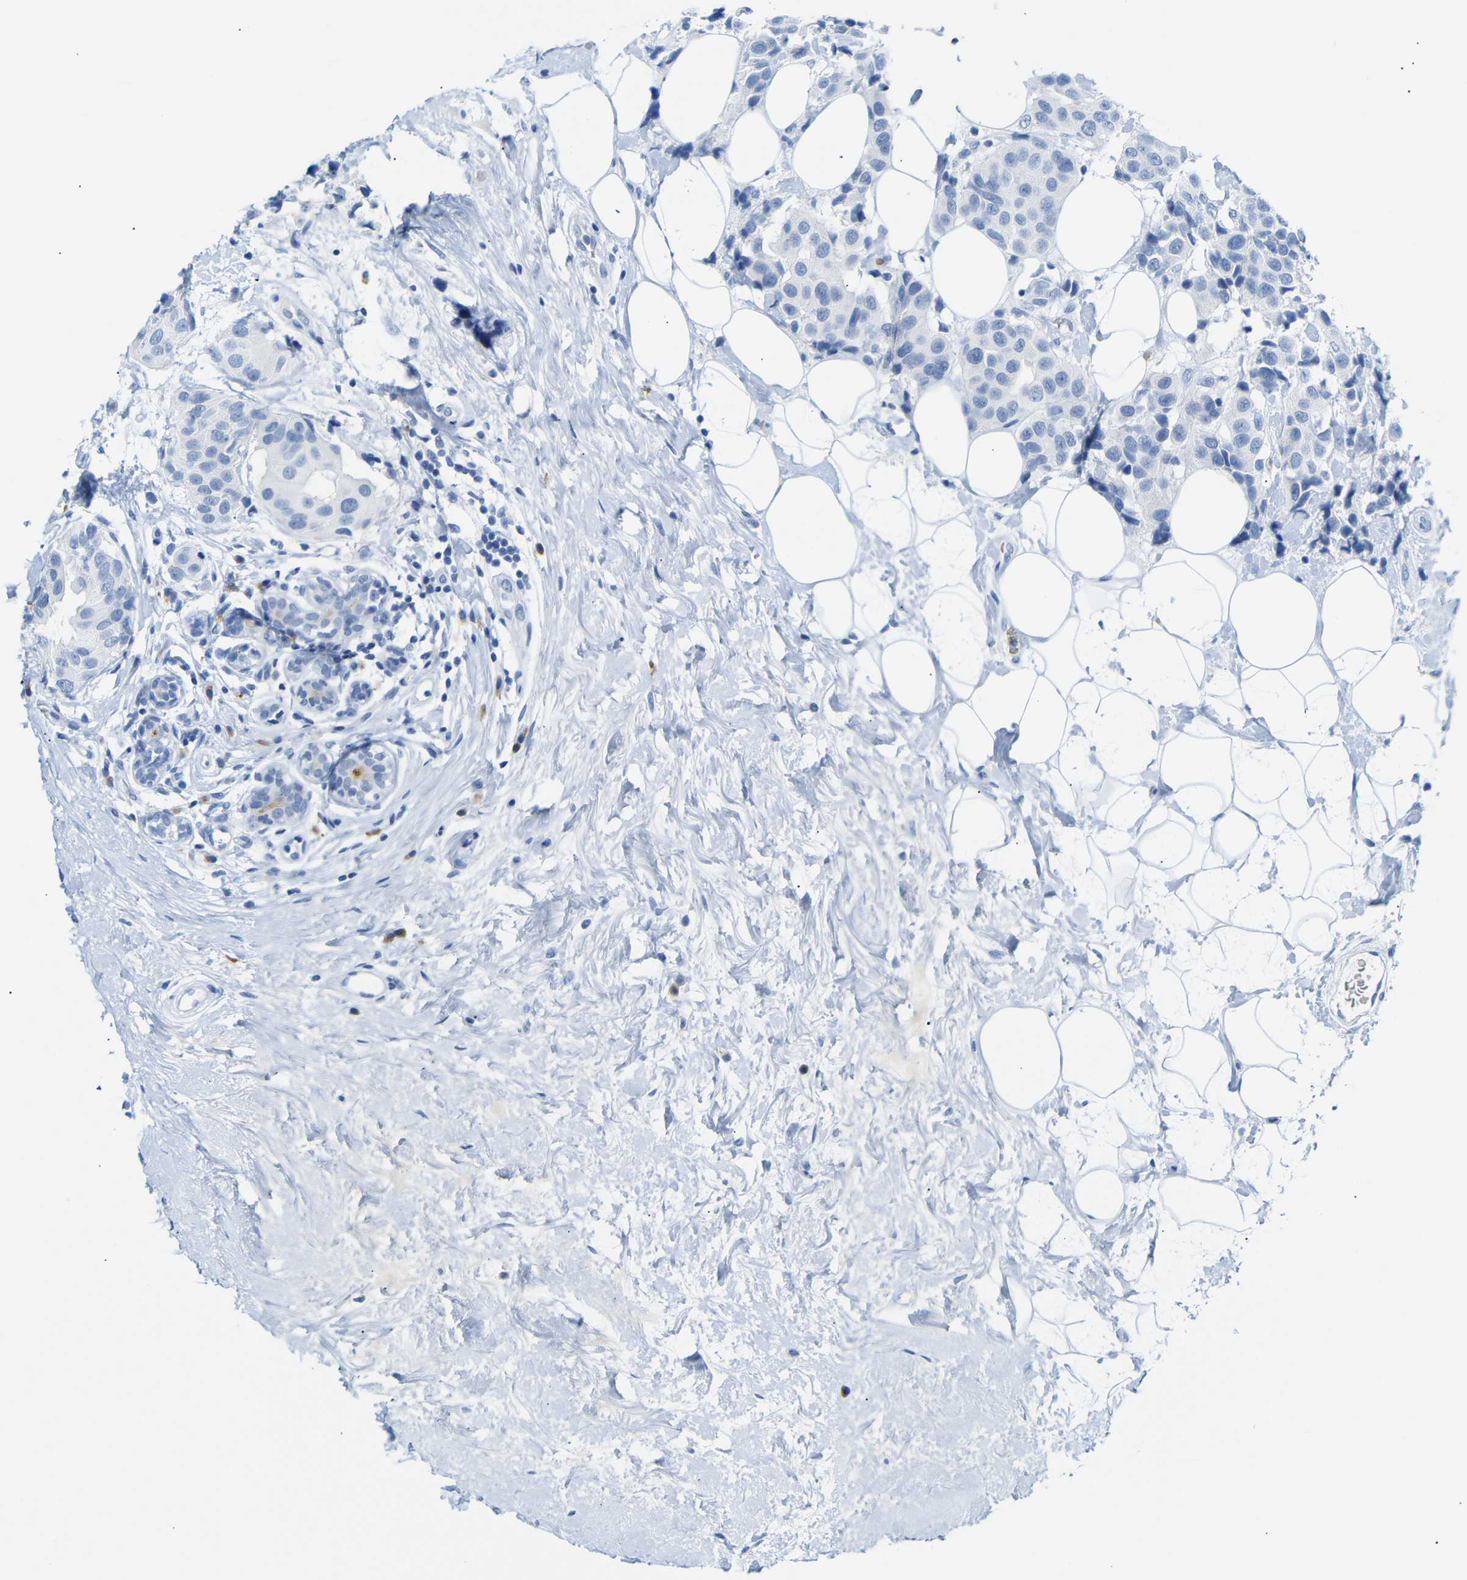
{"staining": {"intensity": "negative", "quantity": "none", "location": "none"}, "tissue": "breast cancer", "cell_type": "Tumor cells", "image_type": "cancer", "snomed": [{"axis": "morphology", "description": "Normal tissue, NOS"}, {"axis": "morphology", "description": "Duct carcinoma"}, {"axis": "topography", "description": "Breast"}], "caption": "This is an IHC image of human infiltrating ductal carcinoma (breast). There is no positivity in tumor cells.", "gene": "ERVMER34-1", "patient": {"sex": "female", "age": 39}}